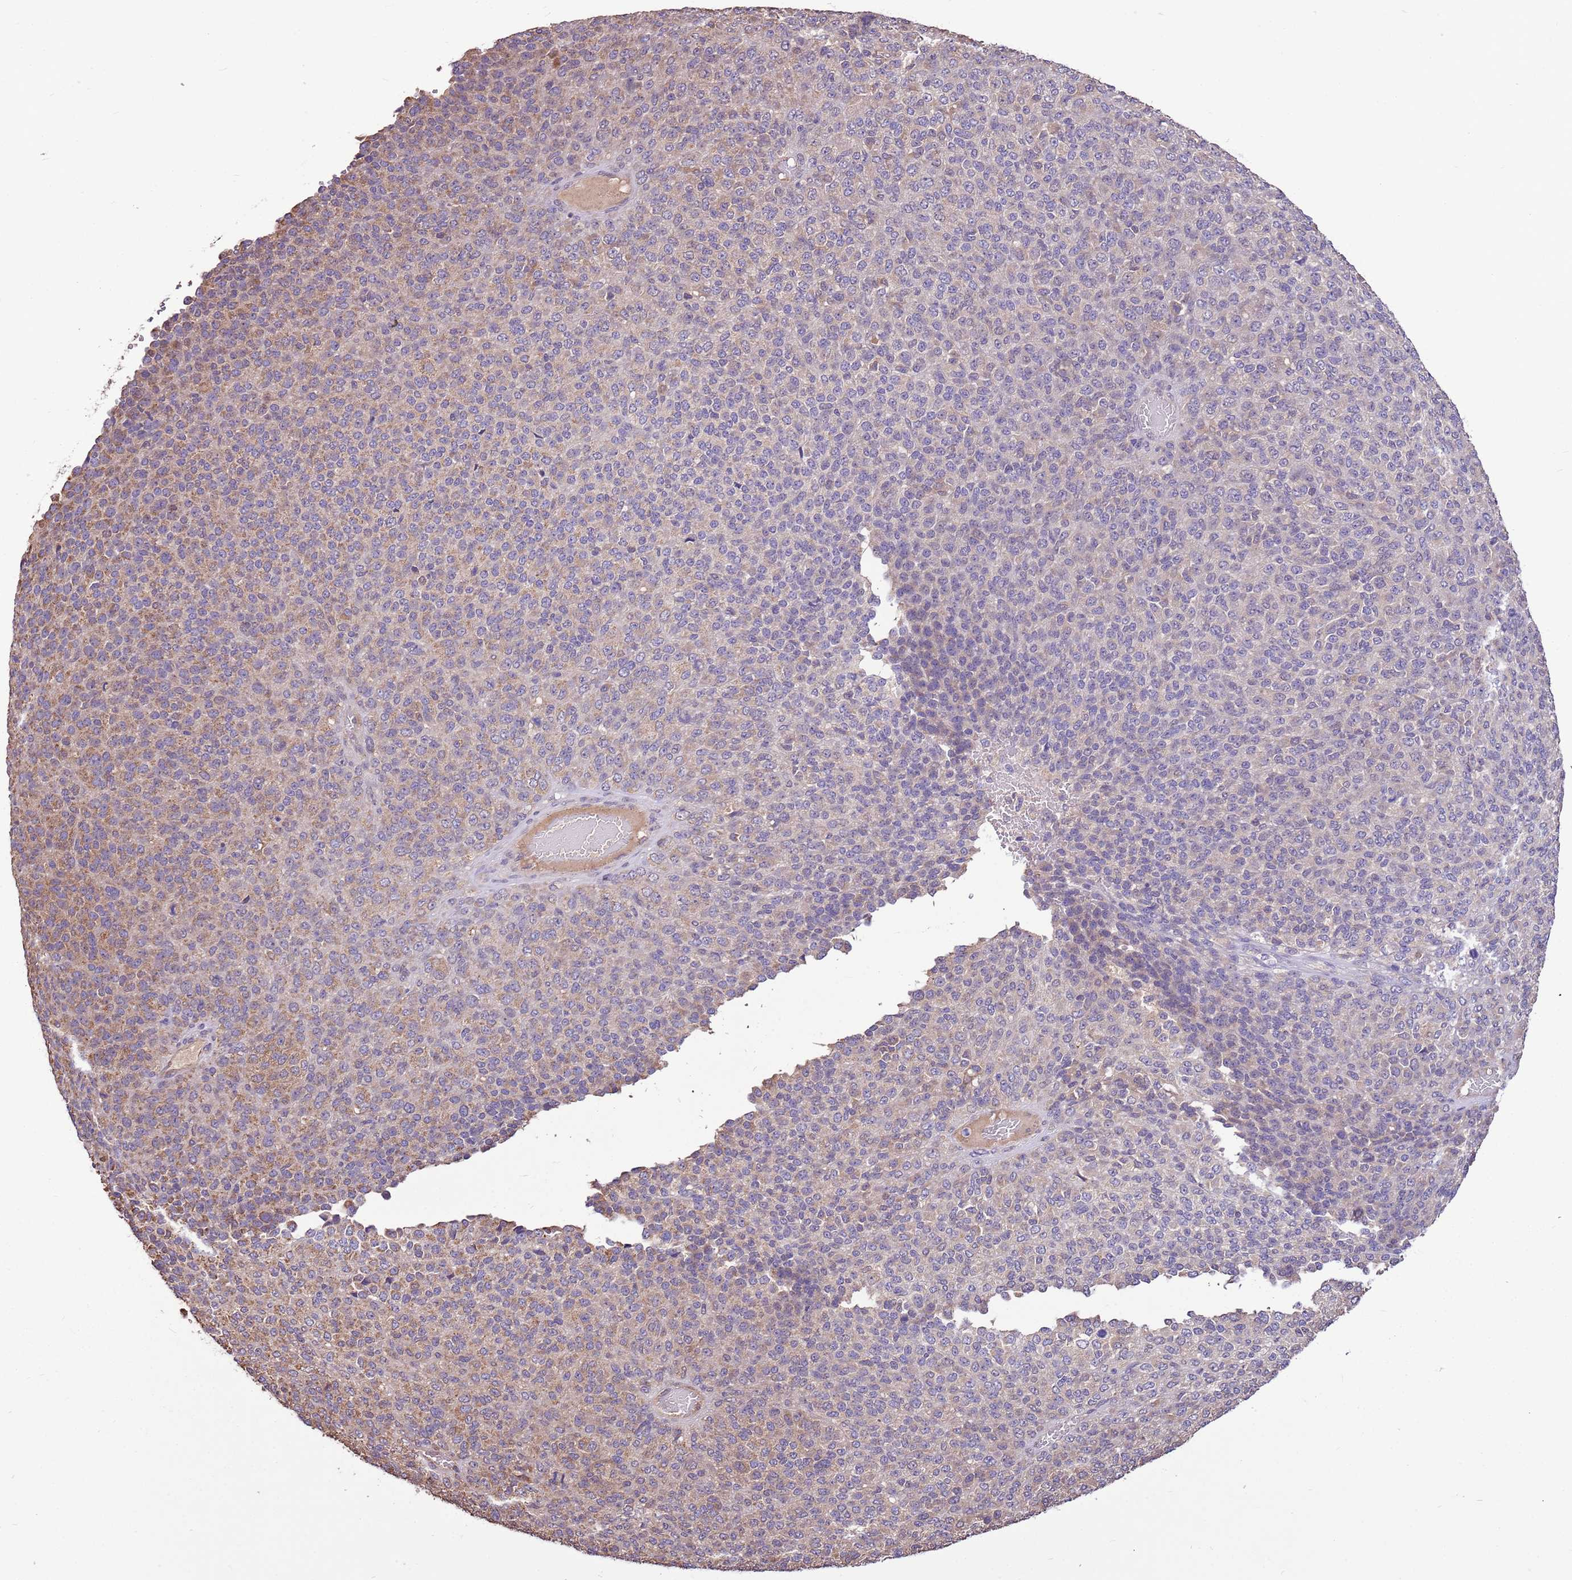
{"staining": {"intensity": "weak", "quantity": "25%-75%", "location": "cytoplasmic/membranous"}, "tissue": "melanoma", "cell_type": "Tumor cells", "image_type": "cancer", "snomed": [{"axis": "morphology", "description": "Malignant melanoma, Metastatic site"}, {"axis": "topography", "description": "Brain"}], "caption": "A histopathology image showing weak cytoplasmic/membranous positivity in about 25%-75% of tumor cells in melanoma, as visualized by brown immunohistochemical staining.", "gene": "BBS5", "patient": {"sex": "female", "age": 56}}